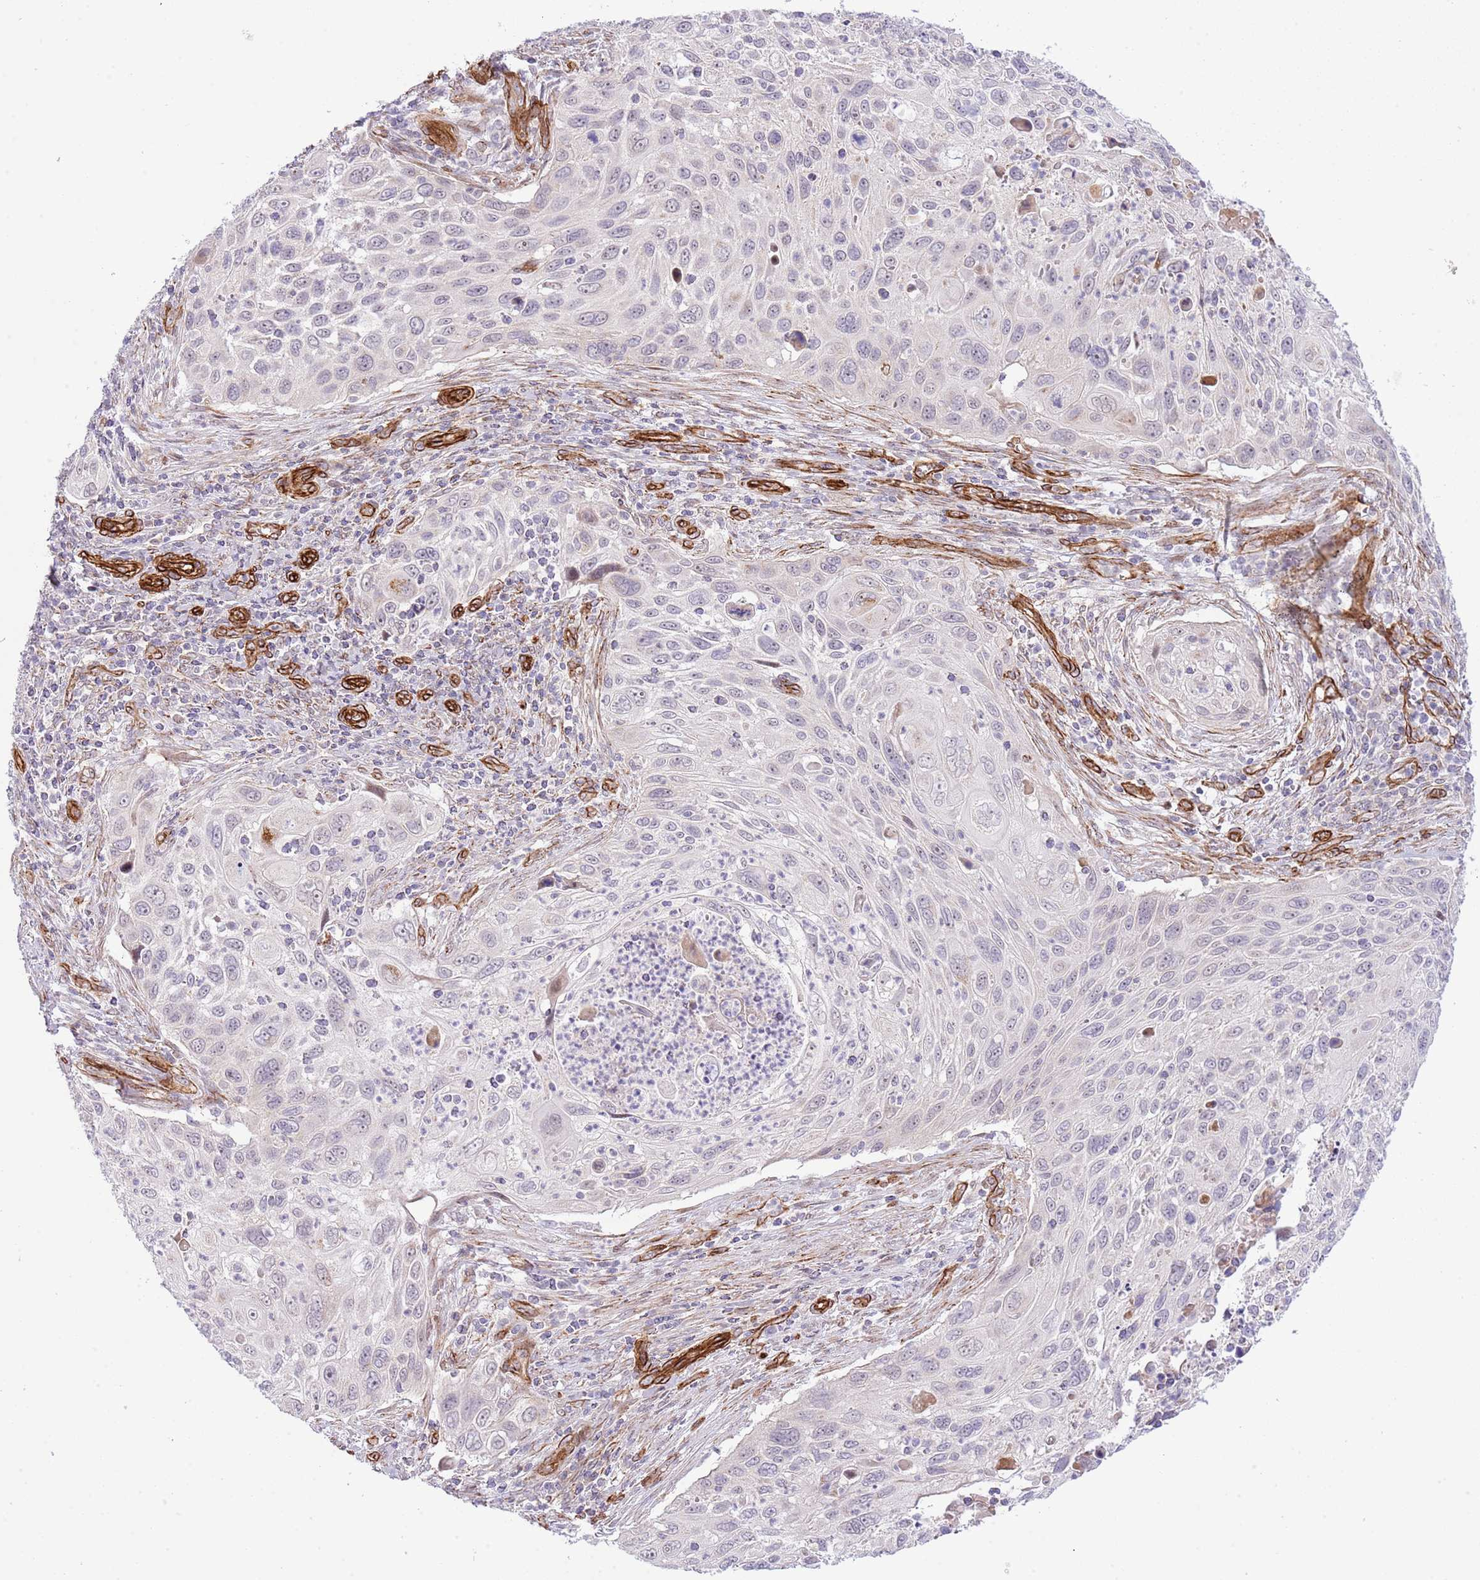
{"staining": {"intensity": "negative", "quantity": "none", "location": "none"}, "tissue": "cervical cancer", "cell_type": "Tumor cells", "image_type": "cancer", "snomed": [{"axis": "morphology", "description": "Squamous cell carcinoma, NOS"}, {"axis": "topography", "description": "Cervix"}], "caption": "High power microscopy image of an IHC image of cervical cancer, revealing no significant positivity in tumor cells. (DAB (3,3'-diaminobenzidine) immunohistochemistry (IHC) visualized using brightfield microscopy, high magnification).", "gene": "NEK3", "patient": {"sex": "female", "age": 70}}